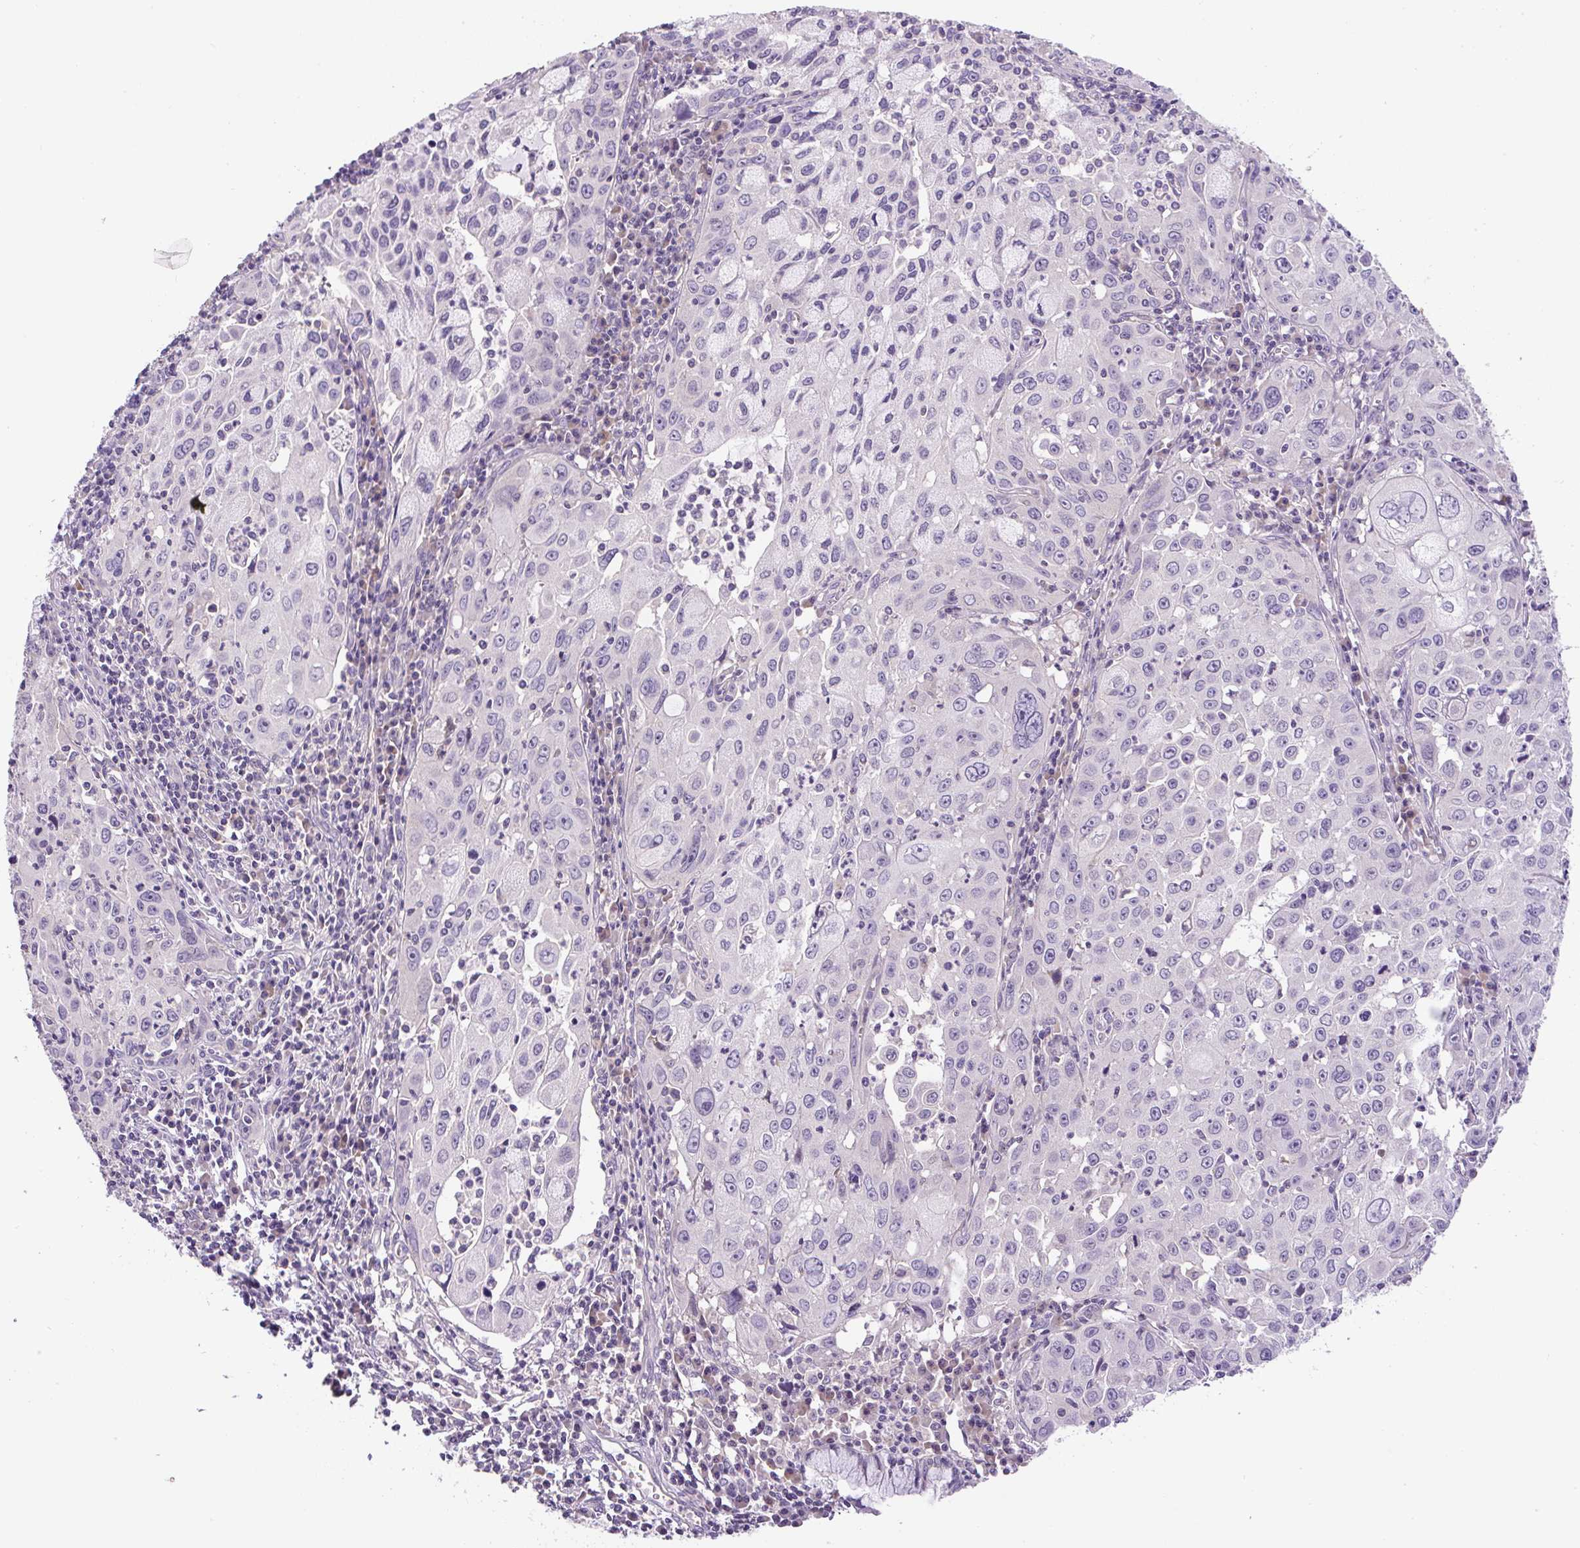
{"staining": {"intensity": "negative", "quantity": "none", "location": "none"}, "tissue": "cervical cancer", "cell_type": "Tumor cells", "image_type": "cancer", "snomed": [{"axis": "morphology", "description": "Squamous cell carcinoma, NOS"}, {"axis": "topography", "description": "Cervix"}], "caption": "Cervical cancer was stained to show a protein in brown. There is no significant positivity in tumor cells. (DAB (3,3'-diaminobenzidine) immunohistochemistry, high magnification).", "gene": "UBL3", "patient": {"sex": "female", "age": 42}}